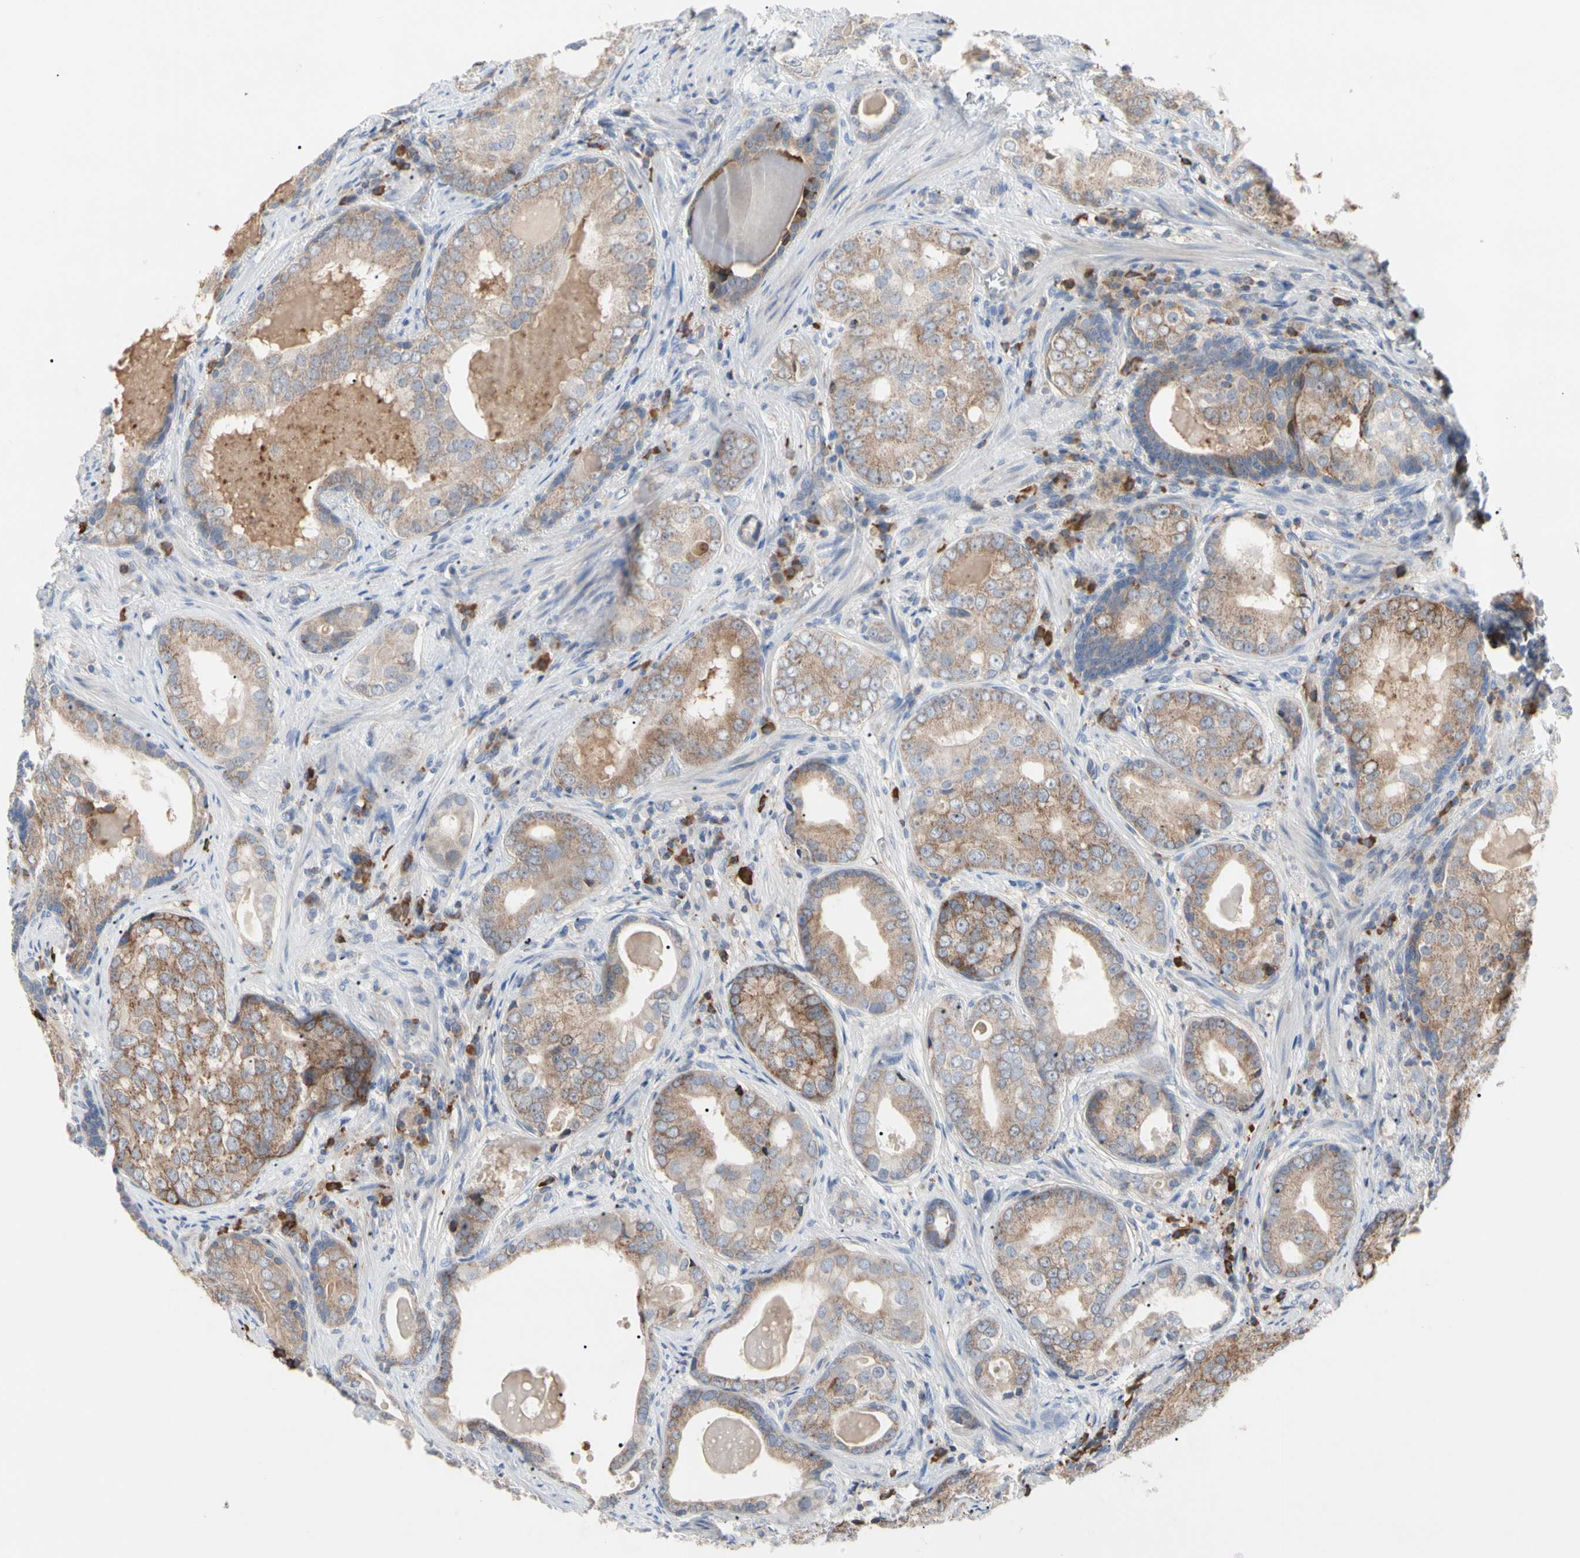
{"staining": {"intensity": "weak", "quantity": ">75%", "location": "cytoplasmic/membranous"}, "tissue": "prostate cancer", "cell_type": "Tumor cells", "image_type": "cancer", "snomed": [{"axis": "morphology", "description": "Adenocarcinoma, High grade"}, {"axis": "topography", "description": "Prostate"}], "caption": "A high-resolution histopathology image shows immunohistochemistry (IHC) staining of adenocarcinoma (high-grade) (prostate), which displays weak cytoplasmic/membranous positivity in about >75% of tumor cells.", "gene": "MCL1", "patient": {"sex": "male", "age": 66}}